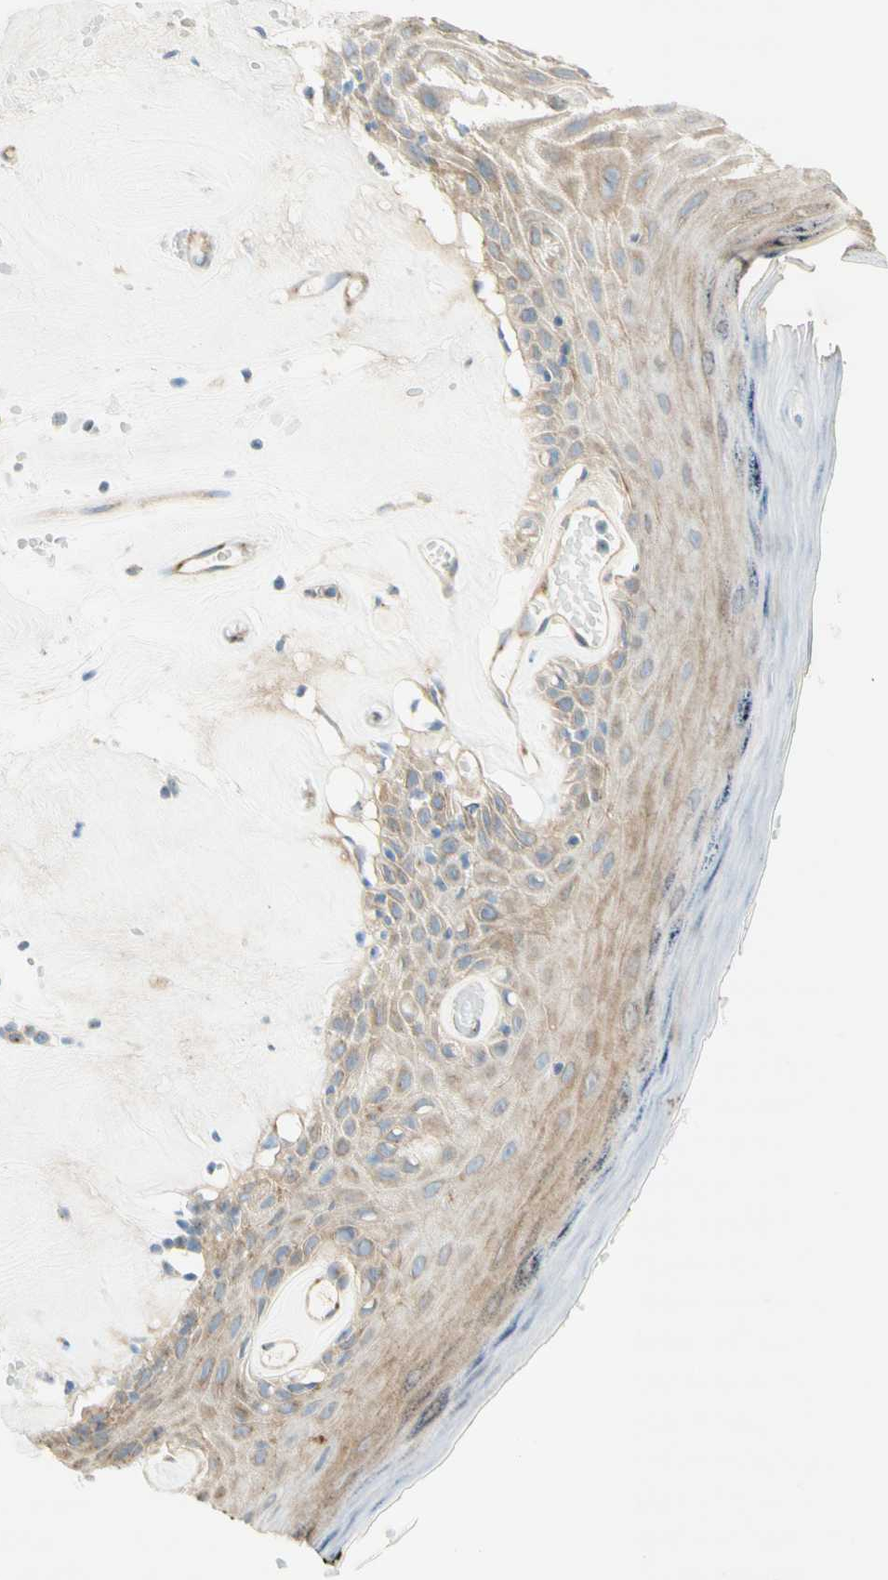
{"staining": {"intensity": "weak", "quantity": "25%-75%", "location": "cytoplasmic/membranous"}, "tissue": "skin", "cell_type": "Epidermal cells", "image_type": "normal", "snomed": [{"axis": "morphology", "description": "Normal tissue, NOS"}, {"axis": "morphology", "description": "Inflammation, NOS"}, {"axis": "topography", "description": "Vulva"}], "caption": "Protein expression analysis of unremarkable human skin reveals weak cytoplasmic/membranous positivity in about 25%-75% of epidermal cells. Using DAB (3,3'-diaminobenzidine) (brown) and hematoxylin (blue) stains, captured at high magnification using brightfield microscopy.", "gene": "DYNC1H1", "patient": {"sex": "female", "age": 84}}